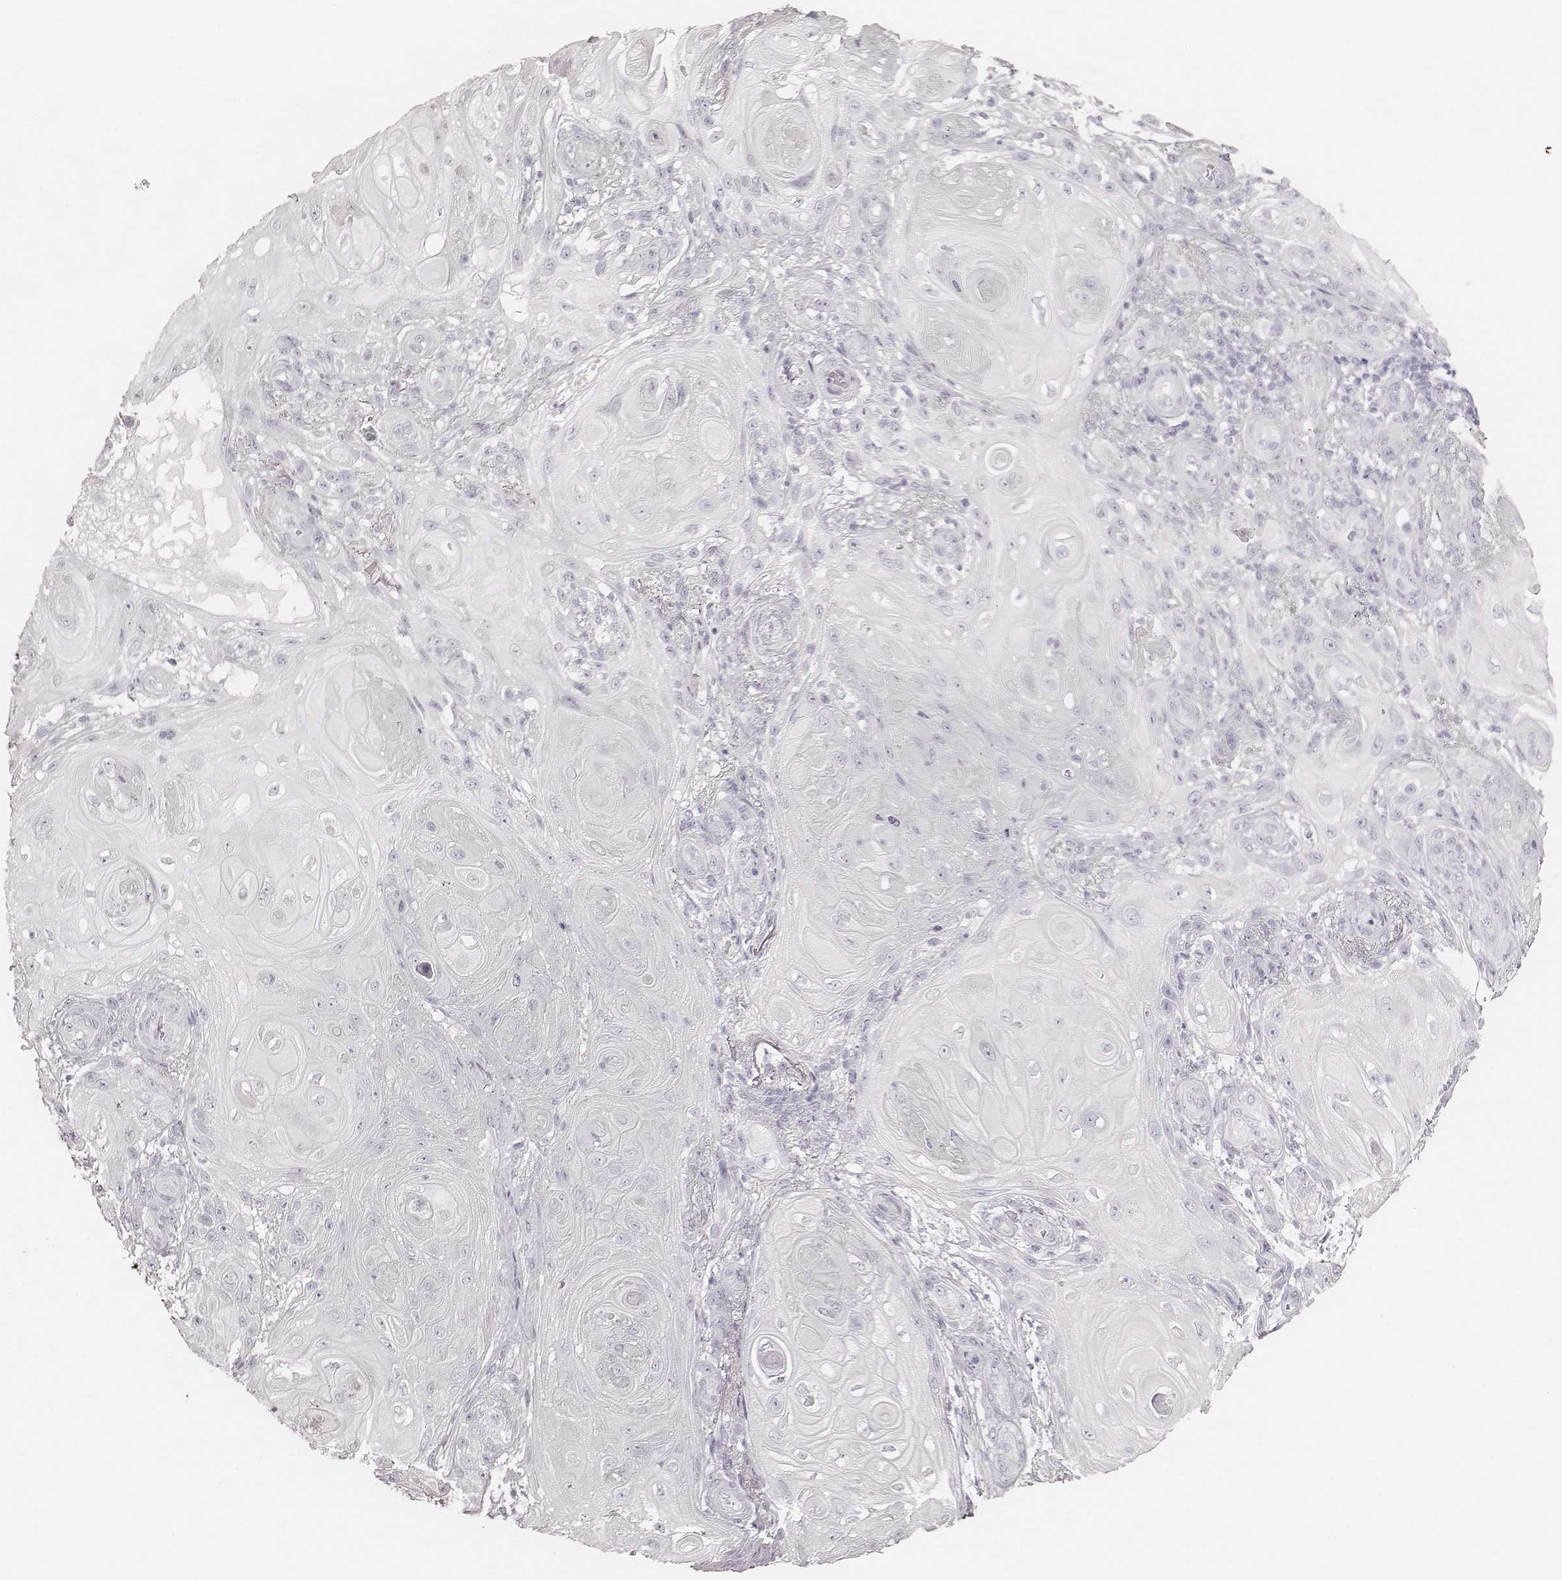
{"staining": {"intensity": "negative", "quantity": "none", "location": "none"}, "tissue": "skin cancer", "cell_type": "Tumor cells", "image_type": "cancer", "snomed": [{"axis": "morphology", "description": "Squamous cell carcinoma, NOS"}, {"axis": "topography", "description": "Skin"}], "caption": "An immunohistochemistry histopathology image of skin squamous cell carcinoma is shown. There is no staining in tumor cells of skin squamous cell carcinoma.", "gene": "KRT34", "patient": {"sex": "male", "age": 62}}